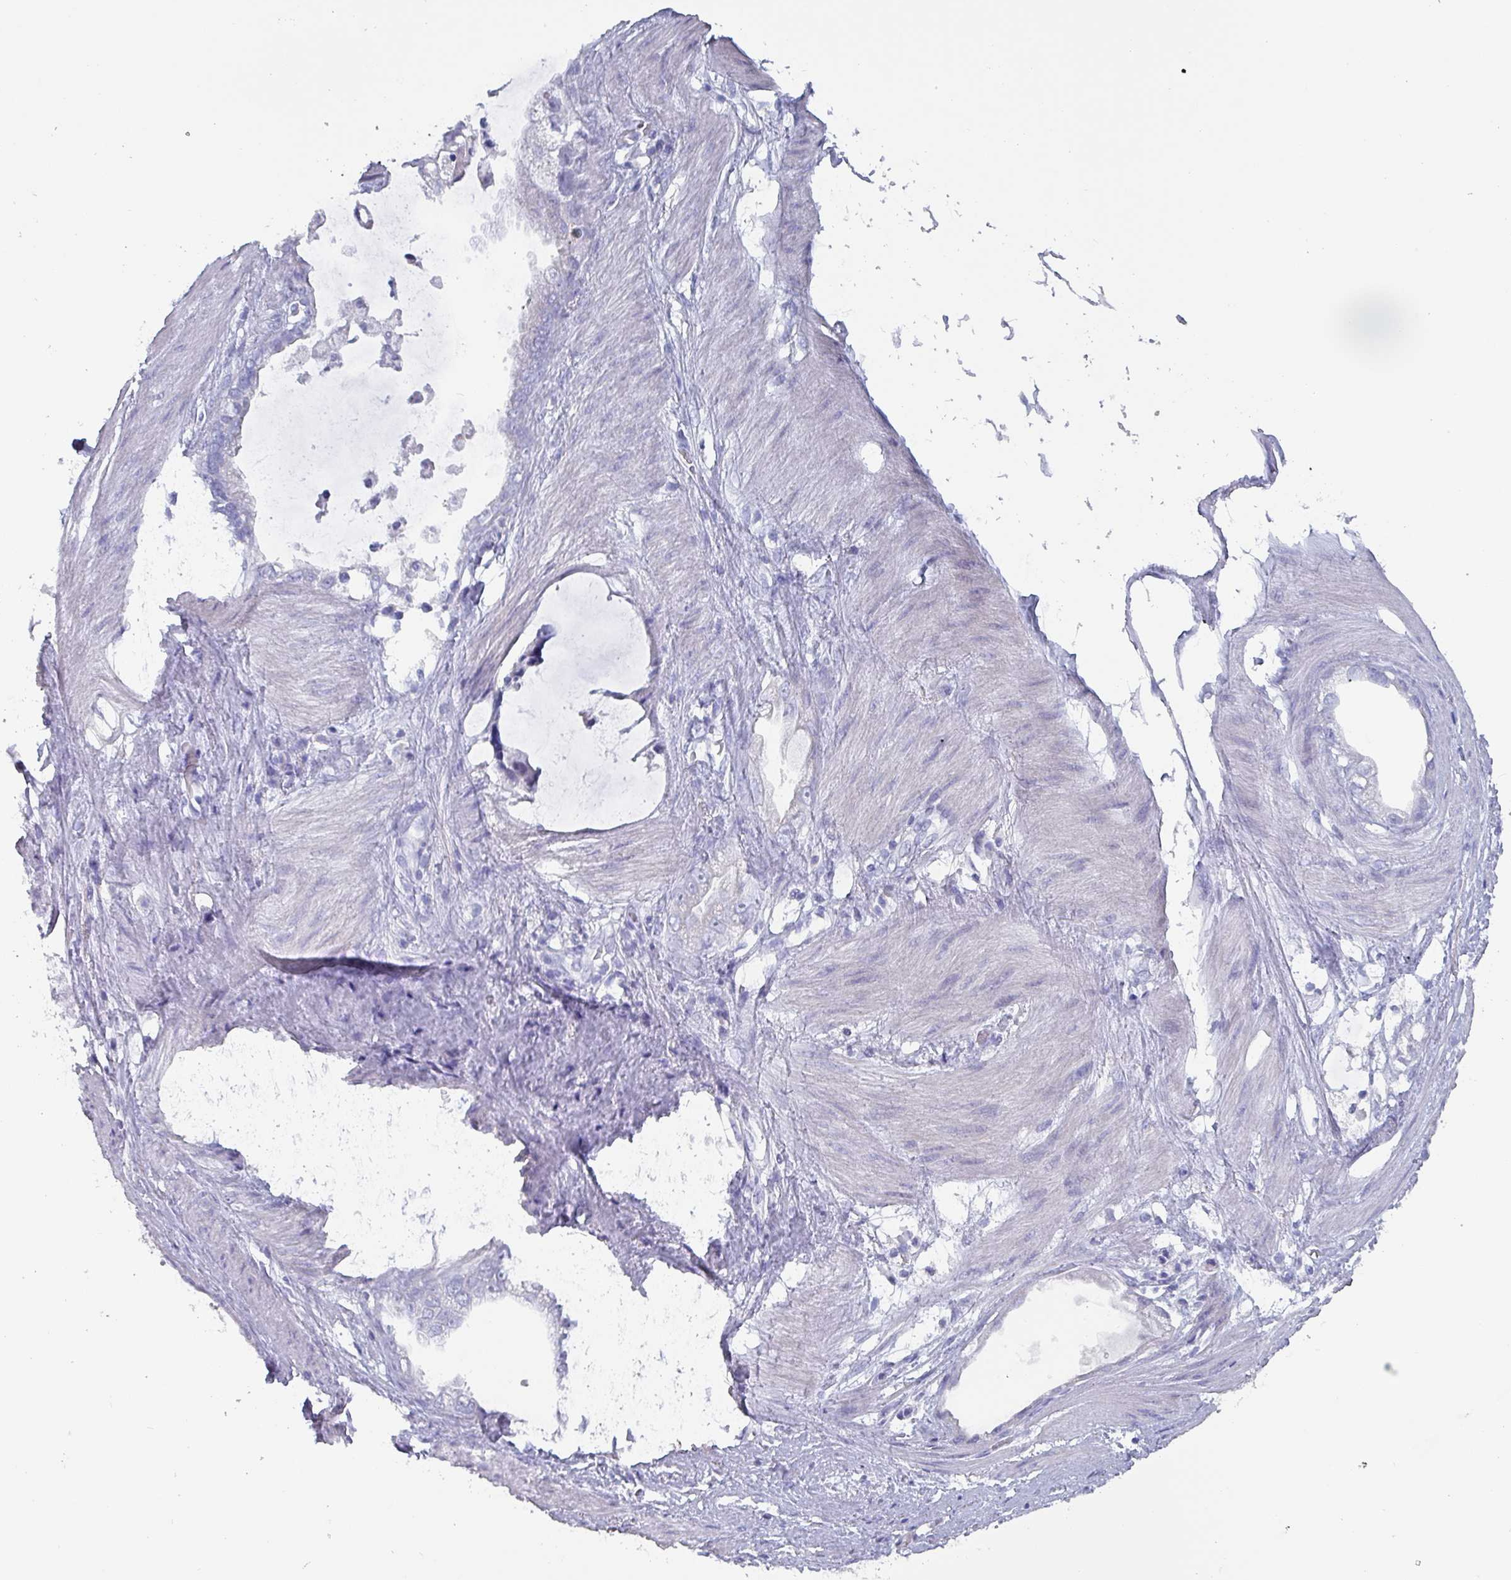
{"staining": {"intensity": "negative", "quantity": "none", "location": "none"}, "tissue": "stomach cancer", "cell_type": "Tumor cells", "image_type": "cancer", "snomed": [{"axis": "morphology", "description": "Adenocarcinoma, NOS"}, {"axis": "topography", "description": "Stomach"}], "caption": "Immunohistochemistry of human stomach adenocarcinoma displays no staining in tumor cells.", "gene": "INS-IGF2", "patient": {"sex": "male", "age": 55}}